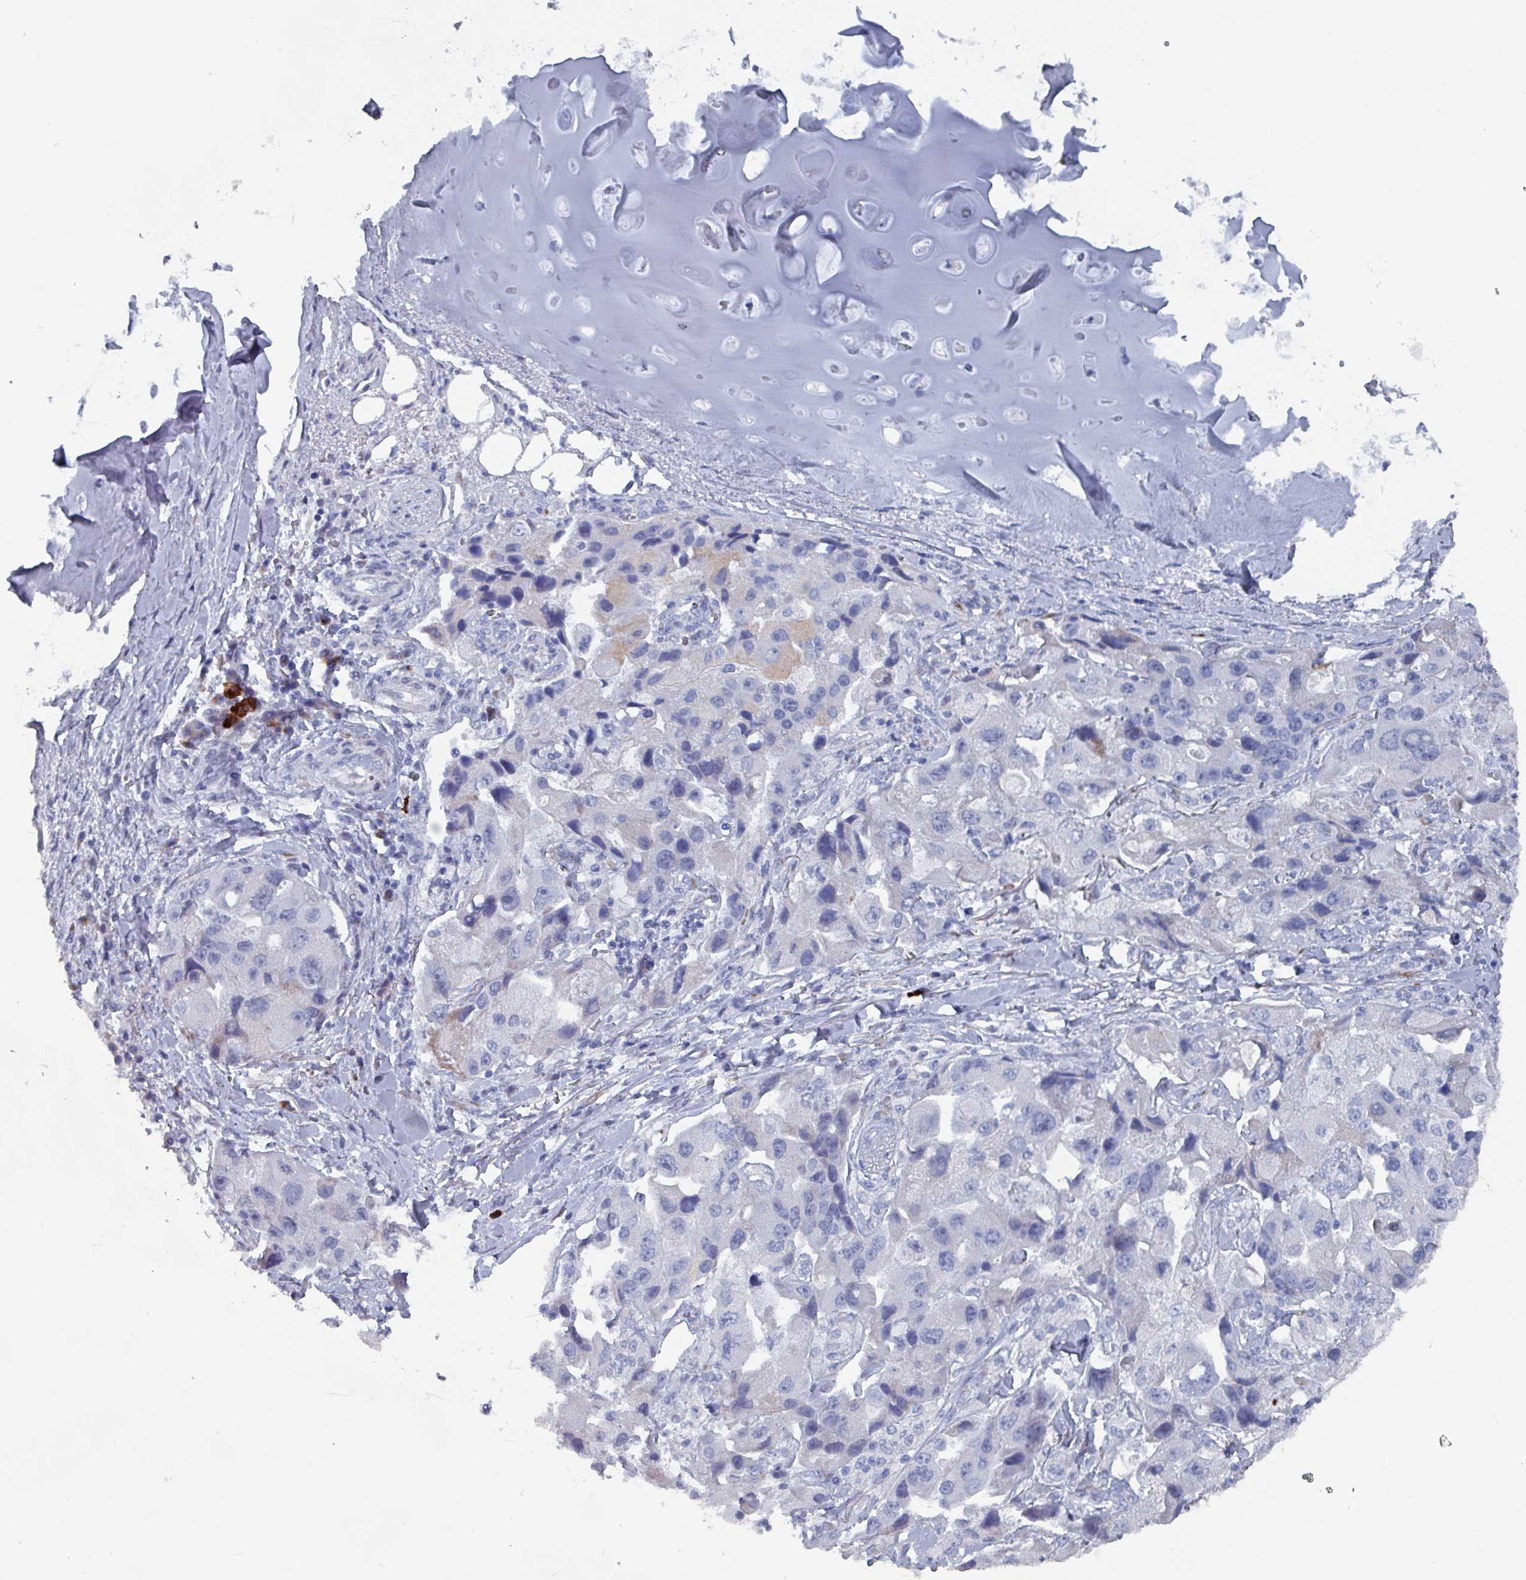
{"staining": {"intensity": "negative", "quantity": "none", "location": "none"}, "tissue": "lung cancer", "cell_type": "Tumor cells", "image_type": "cancer", "snomed": [{"axis": "morphology", "description": "Adenocarcinoma, NOS"}, {"axis": "topography", "description": "Lung"}], "caption": "IHC of adenocarcinoma (lung) exhibits no staining in tumor cells.", "gene": "DRD5", "patient": {"sex": "female", "age": 54}}